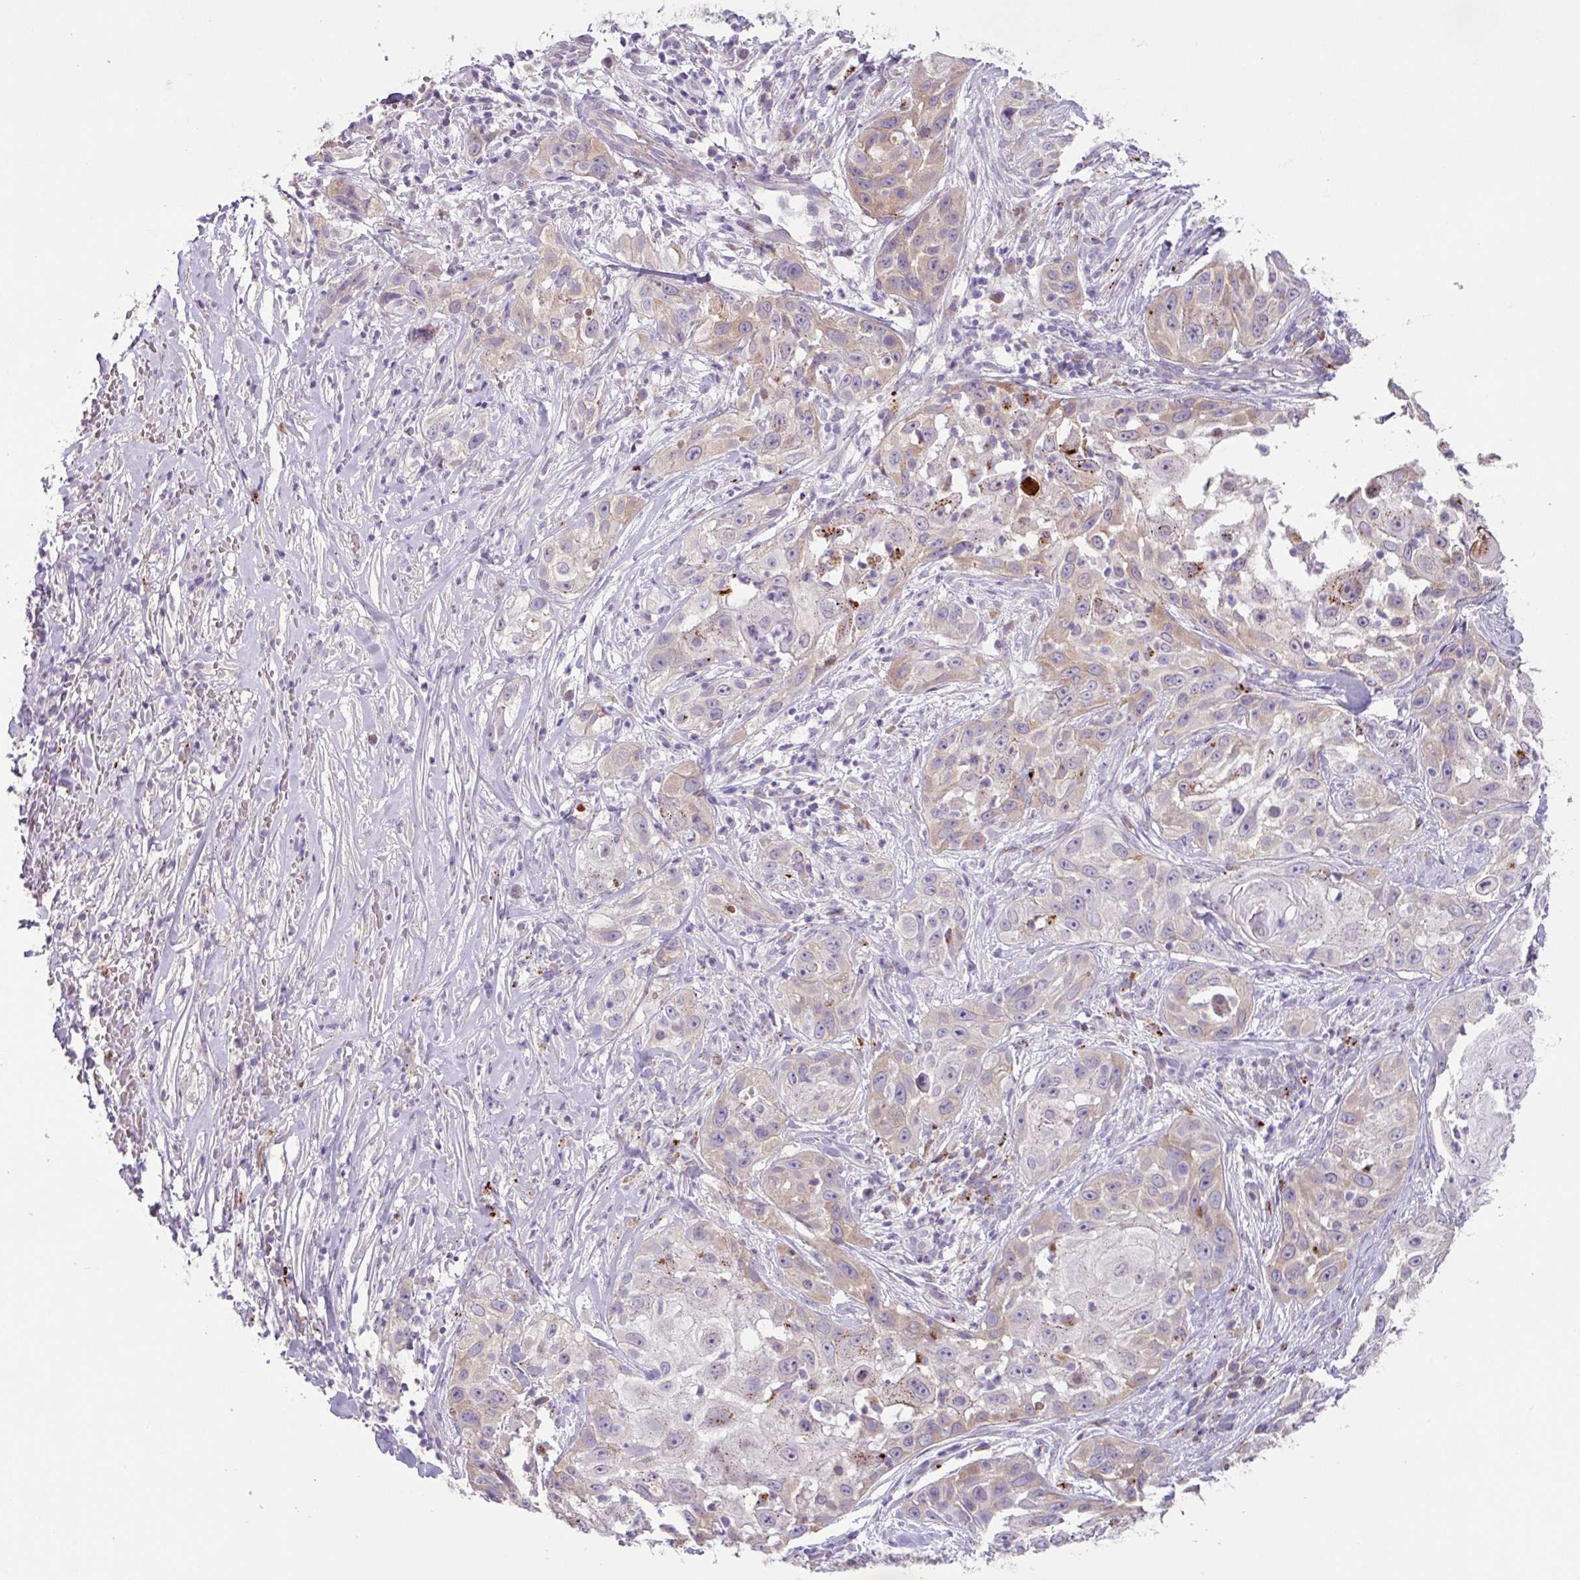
{"staining": {"intensity": "weak", "quantity": "<25%", "location": "cytoplasmic/membranous"}, "tissue": "skin cancer", "cell_type": "Tumor cells", "image_type": "cancer", "snomed": [{"axis": "morphology", "description": "Squamous cell carcinoma, NOS"}, {"axis": "topography", "description": "Skin"}], "caption": "High magnification brightfield microscopy of skin squamous cell carcinoma stained with DAB (brown) and counterstained with hematoxylin (blue): tumor cells show no significant staining. (DAB IHC, high magnification).", "gene": "PLEKHH3", "patient": {"sex": "female", "age": 44}}